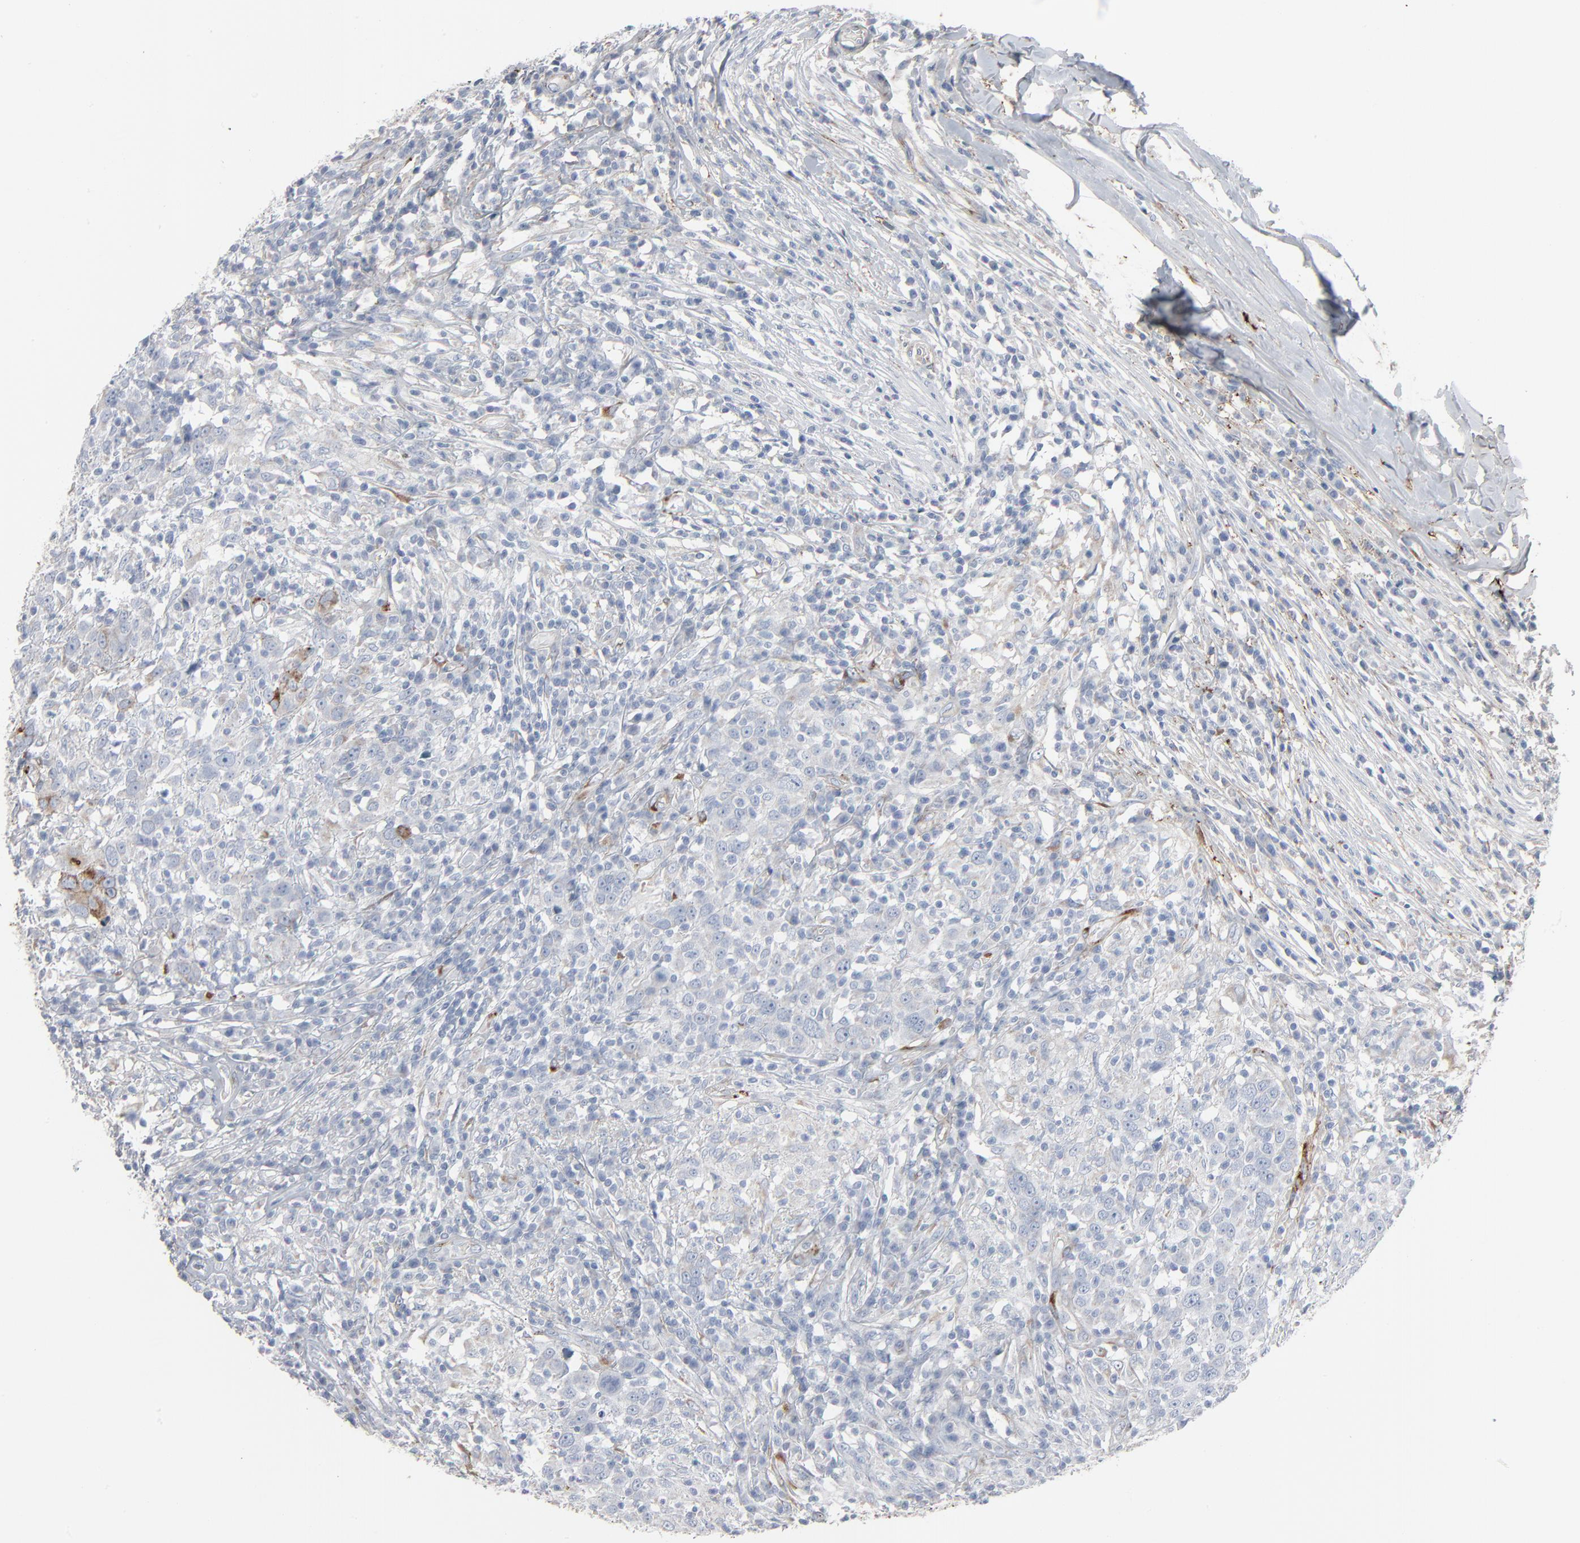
{"staining": {"intensity": "strong", "quantity": "<25%", "location": "cytoplasmic/membranous"}, "tissue": "head and neck cancer", "cell_type": "Tumor cells", "image_type": "cancer", "snomed": [{"axis": "morphology", "description": "Adenocarcinoma, NOS"}, {"axis": "topography", "description": "Salivary gland"}, {"axis": "topography", "description": "Head-Neck"}], "caption": "This histopathology image shows IHC staining of head and neck adenocarcinoma, with medium strong cytoplasmic/membranous expression in about <25% of tumor cells.", "gene": "BGN", "patient": {"sex": "female", "age": 65}}